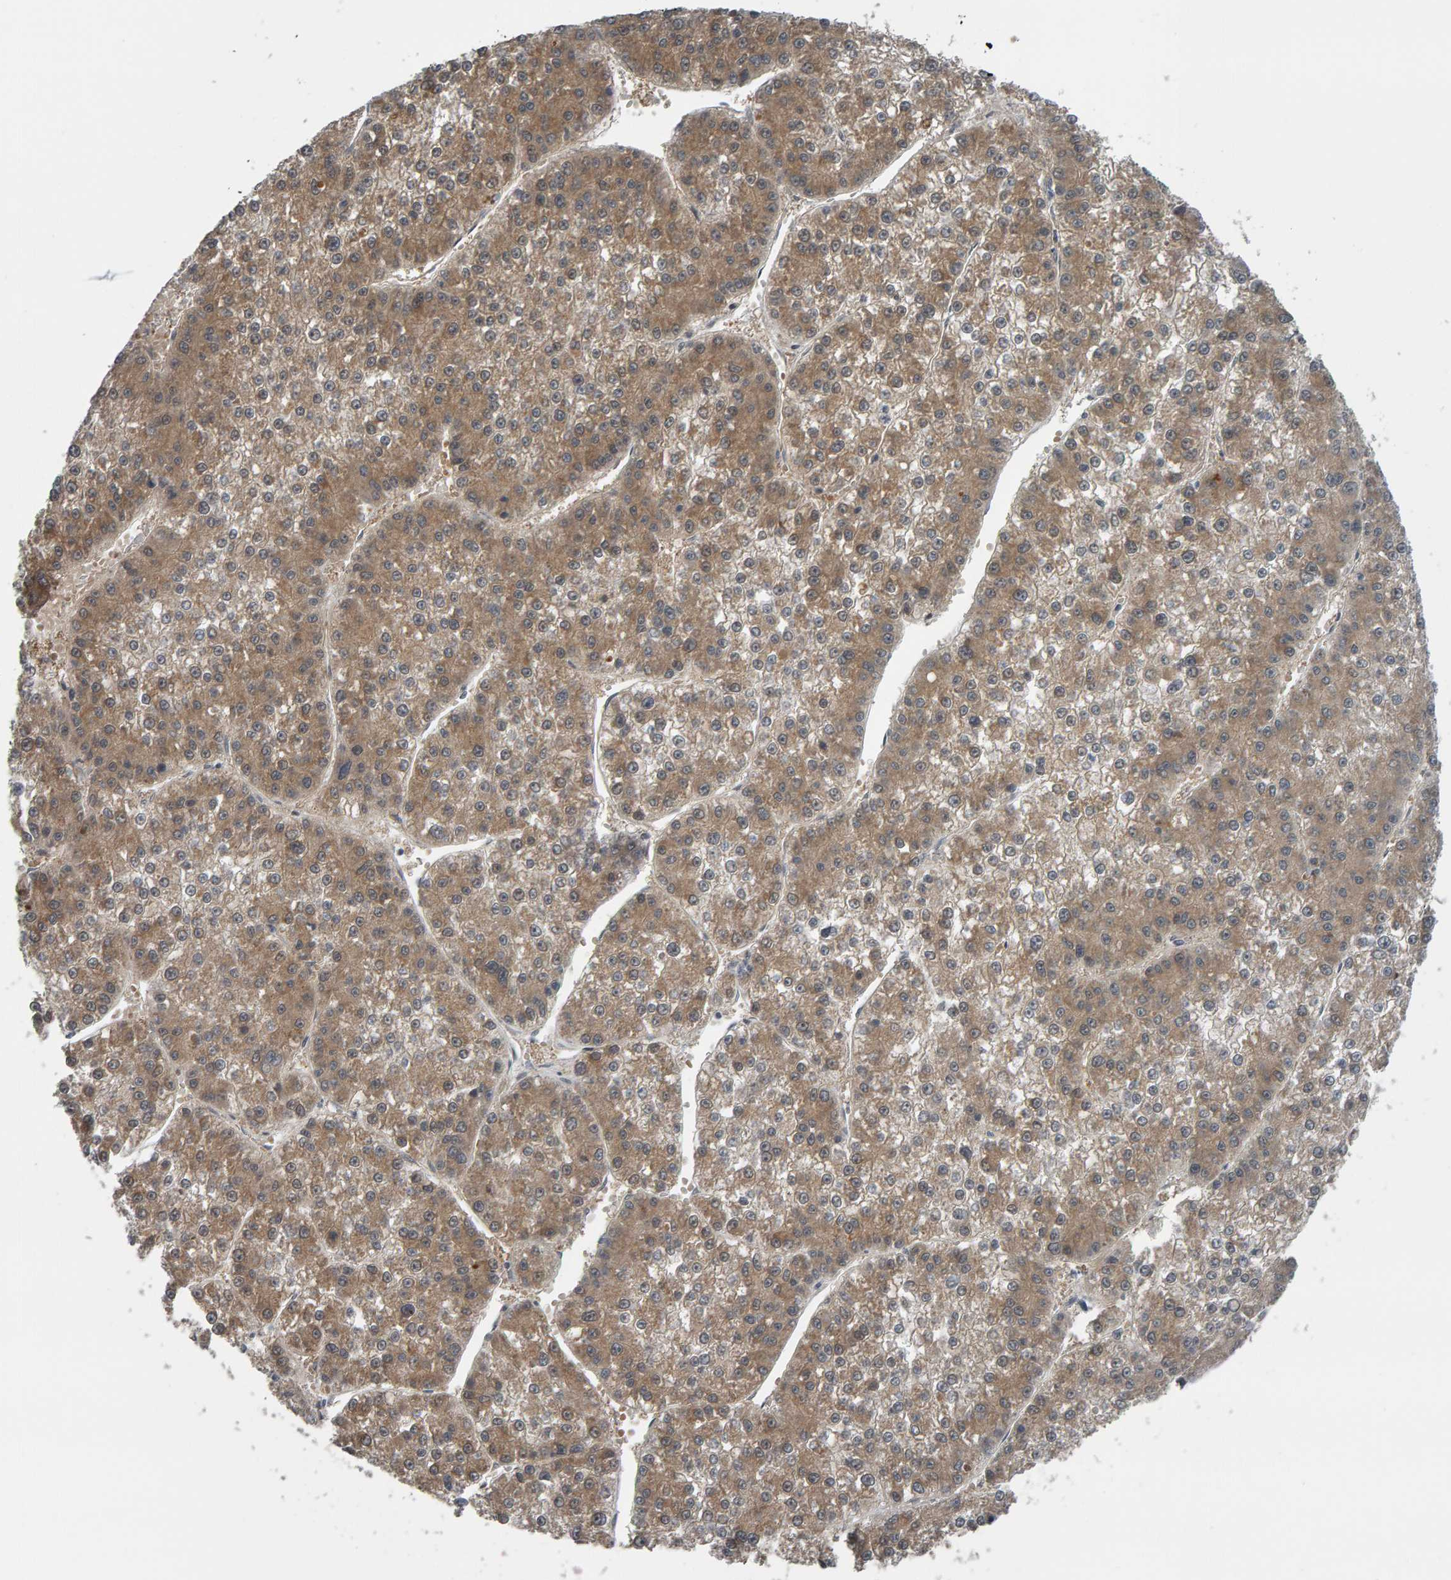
{"staining": {"intensity": "moderate", "quantity": "25%-75%", "location": "cytoplasmic/membranous"}, "tissue": "liver cancer", "cell_type": "Tumor cells", "image_type": "cancer", "snomed": [{"axis": "morphology", "description": "Carcinoma, Hepatocellular, NOS"}, {"axis": "topography", "description": "Liver"}], "caption": "Human liver cancer (hepatocellular carcinoma) stained for a protein (brown) exhibits moderate cytoplasmic/membranous positive expression in about 25%-75% of tumor cells.", "gene": "COASY", "patient": {"sex": "female", "age": 73}}